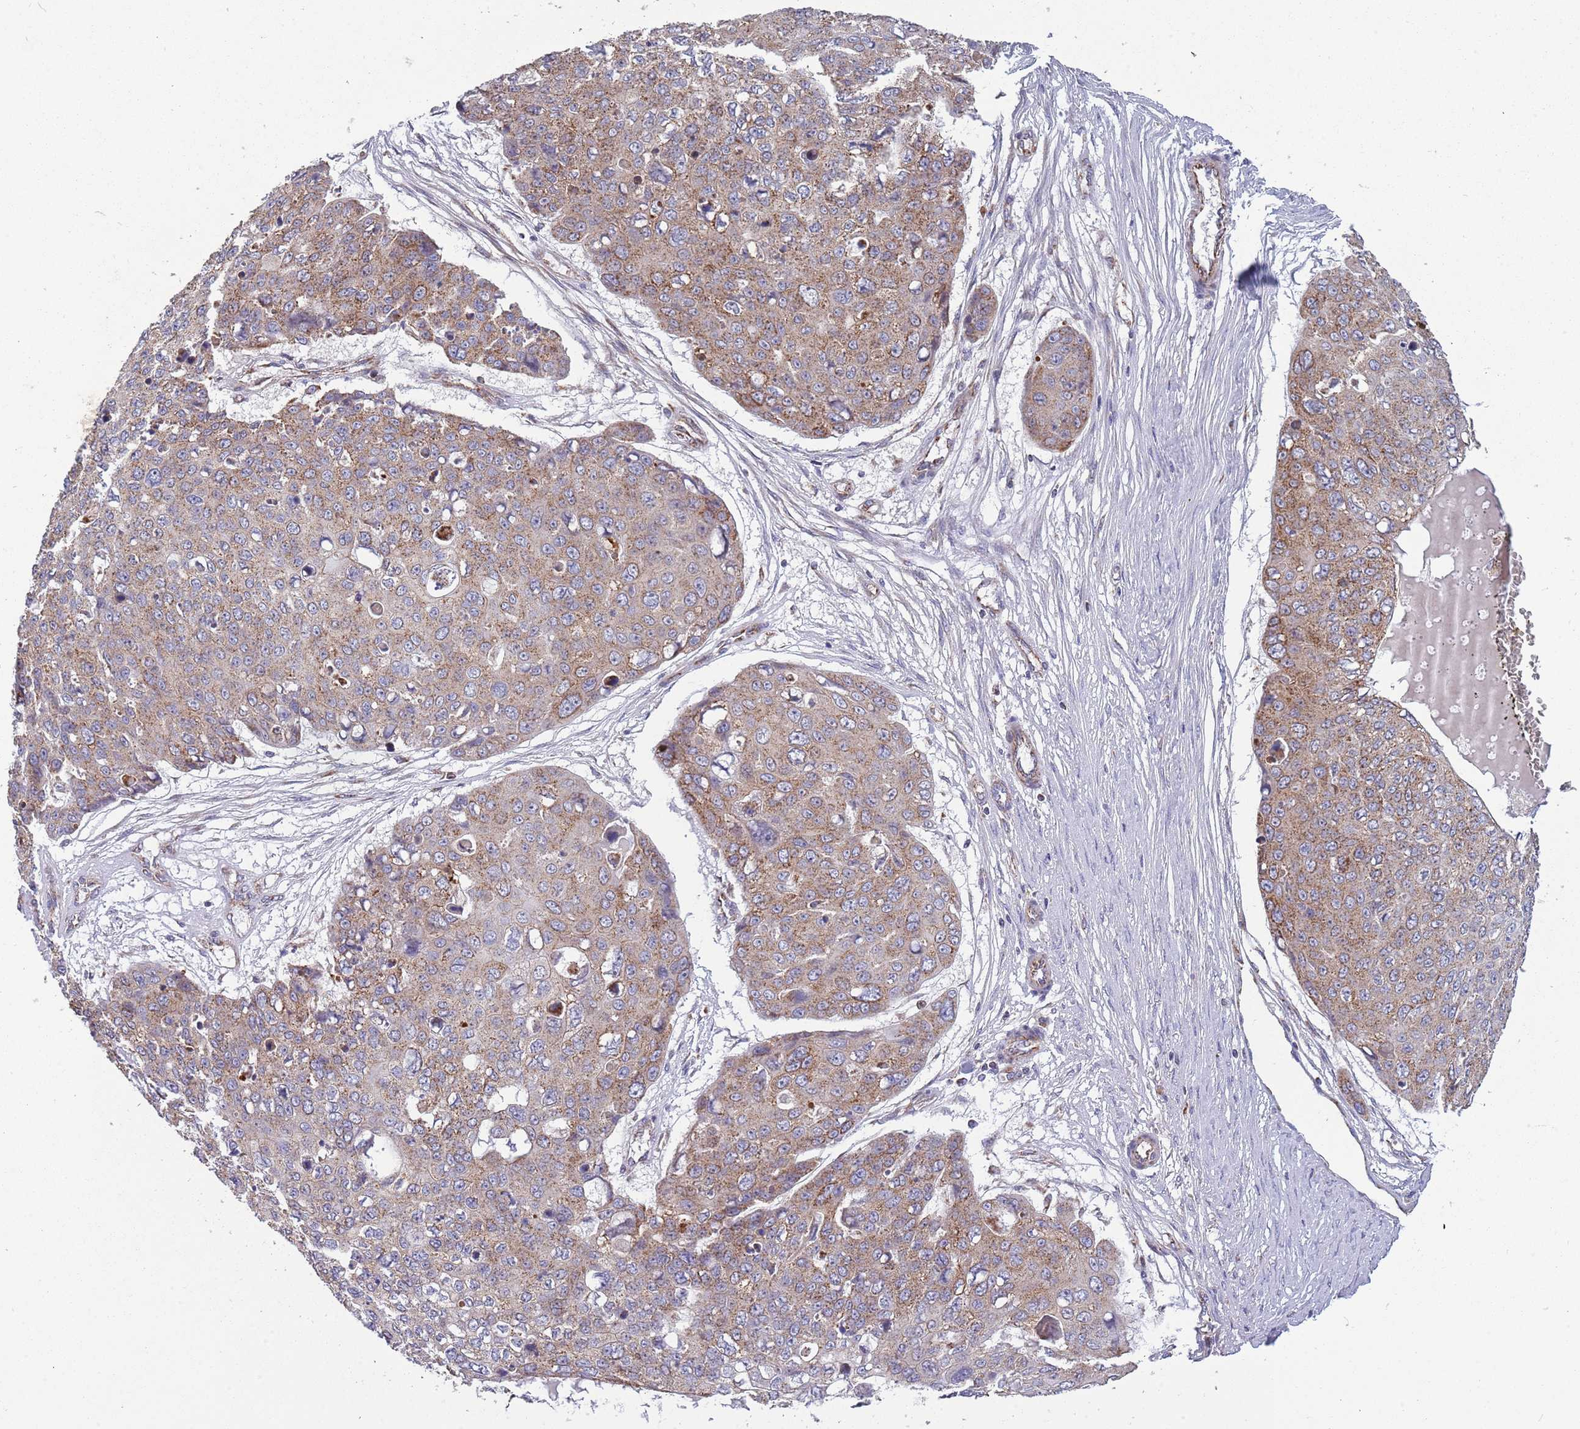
{"staining": {"intensity": "moderate", "quantity": ">75%", "location": "cytoplasmic/membranous"}, "tissue": "skin cancer", "cell_type": "Tumor cells", "image_type": "cancer", "snomed": [{"axis": "morphology", "description": "Squamous cell carcinoma, NOS"}, {"axis": "topography", "description": "Skin"}], "caption": "The micrograph shows staining of skin squamous cell carcinoma, revealing moderate cytoplasmic/membranous protein positivity (brown color) within tumor cells.", "gene": "VPS16", "patient": {"sex": "male", "age": 71}}